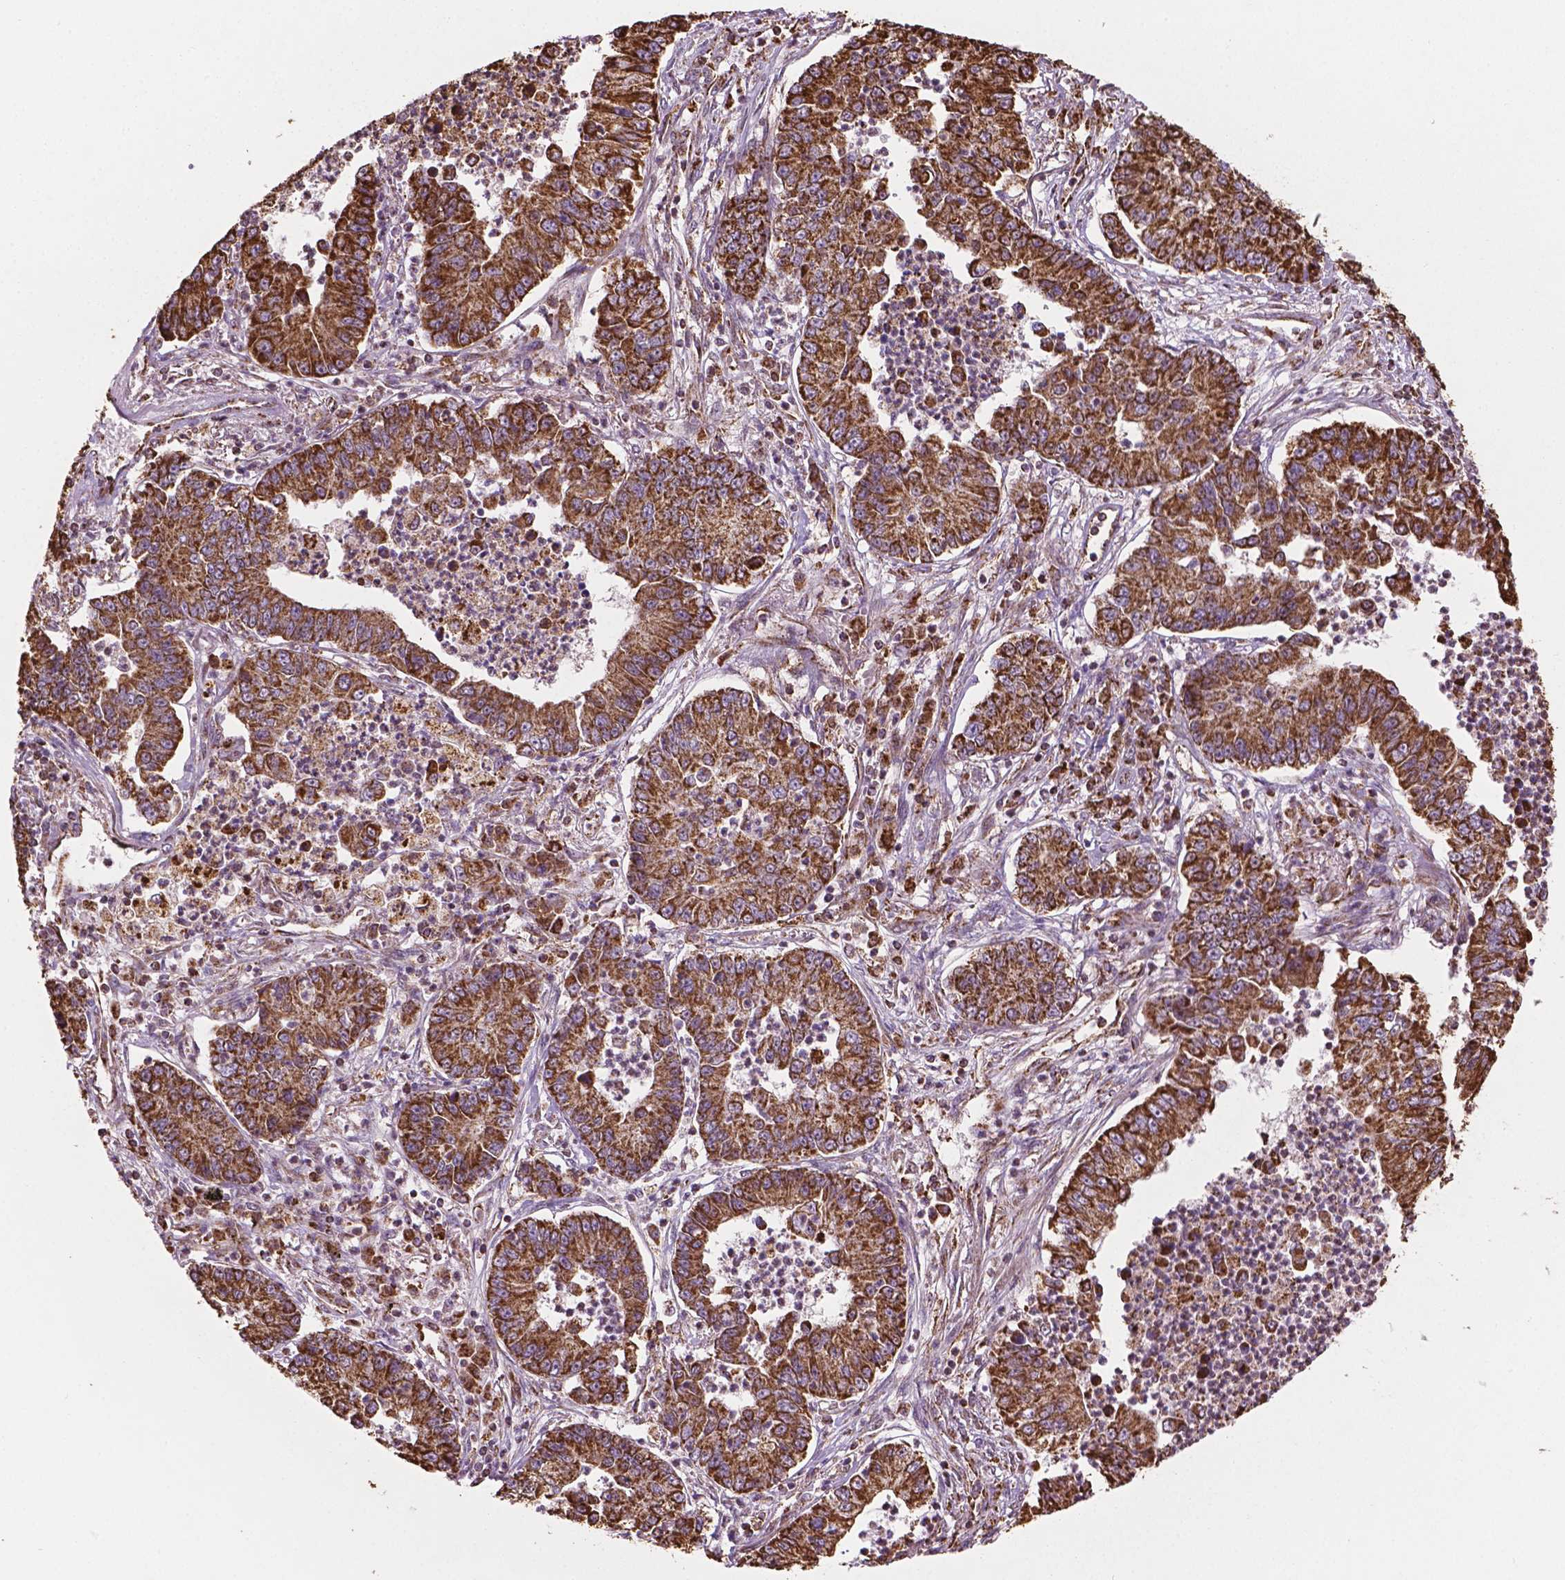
{"staining": {"intensity": "moderate", "quantity": ">75%", "location": "cytoplasmic/membranous"}, "tissue": "lung cancer", "cell_type": "Tumor cells", "image_type": "cancer", "snomed": [{"axis": "morphology", "description": "Adenocarcinoma, NOS"}, {"axis": "topography", "description": "Lung"}], "caption": "Adenocarcinoma (lung) stained for a protein exhibits moderate cytoplasmic/membranous positivity in tumor cells.", "gene": "HS3ST3A1", "patient": {"sex": "female", "age": 57}}